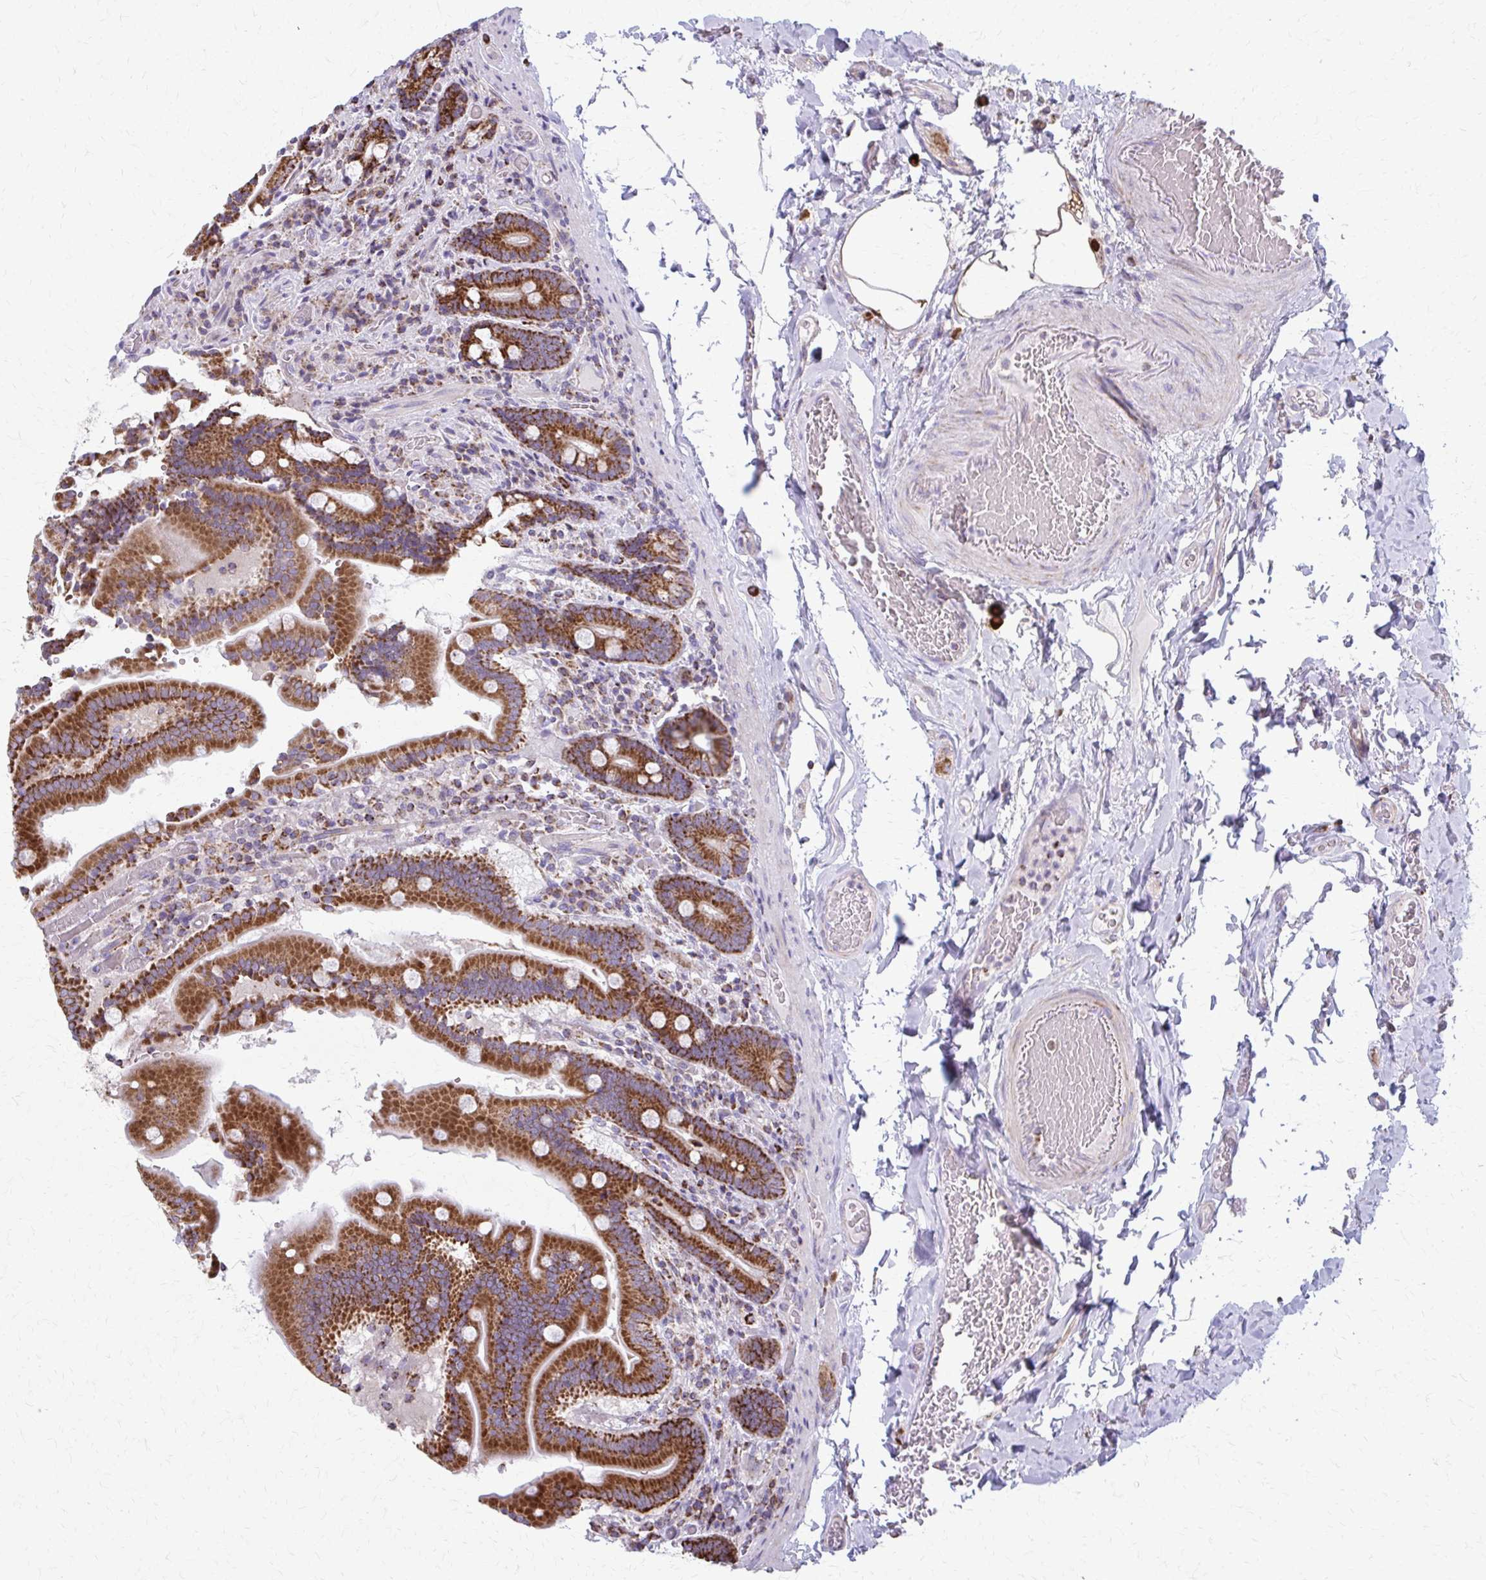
{"staining": {"intensity": "strong", "quantity": ">75%", "location": "cytoplasmic/membranous"}, "tissue": "duodenum", "cell_type": "Glandular cells", "image_type": "normal", "snomed": [{"axis": "morphology", "description": "Normal tissue, NOS"}, {"axis": "topography", "description": "Duodenum"}], "caption": "Brown immunohistochemical staining in benign duodenum demonstrates strong cytoplasmic/membranous positivity in approximately >75% of glandular cells.", "gene": "TVP23A", "patient": {"sex": "female", "age": 62}}